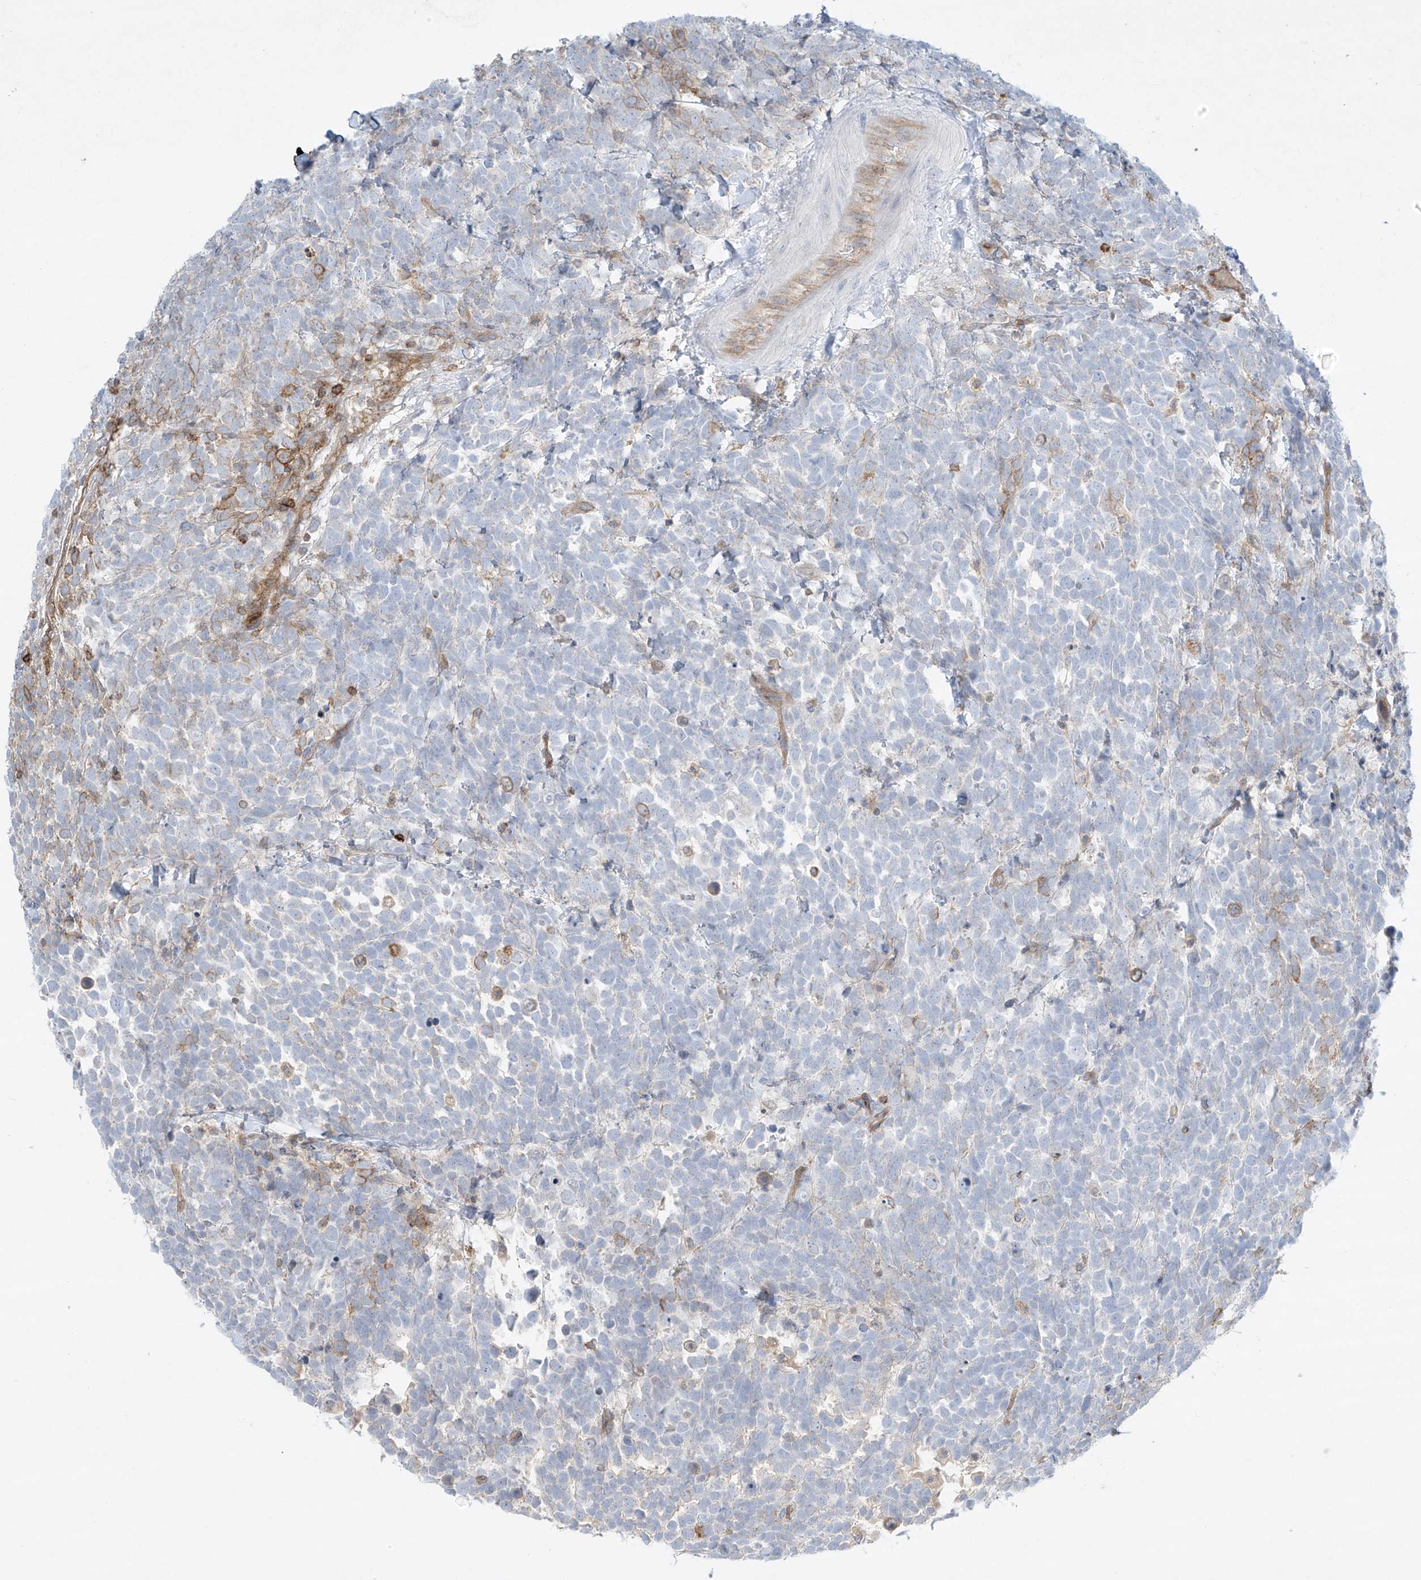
{"staining": {"intensity": "moderate", "quantity": "<25%", "location": "cytoplasmic/membranous"}, "tissue": "urothelial cancer", "cell_type": "Tumor cells", "image_type": "cancer", "snomed": [{"axis": "morphology", "description": "Urothelial carcinoma, High grade"}, {"axis": "topography", "description": "Urinary bladder"}], "caption": "Urothelial cancer stained with DAB (3,3'-diaminobenzidine) immunohistochemistry shows low levels of moderate cytoplasmic/membranous positivity in about <25% of tumor cells.", "gene": "HLA-E", "patient": {"sex": "female", "age": 82}}